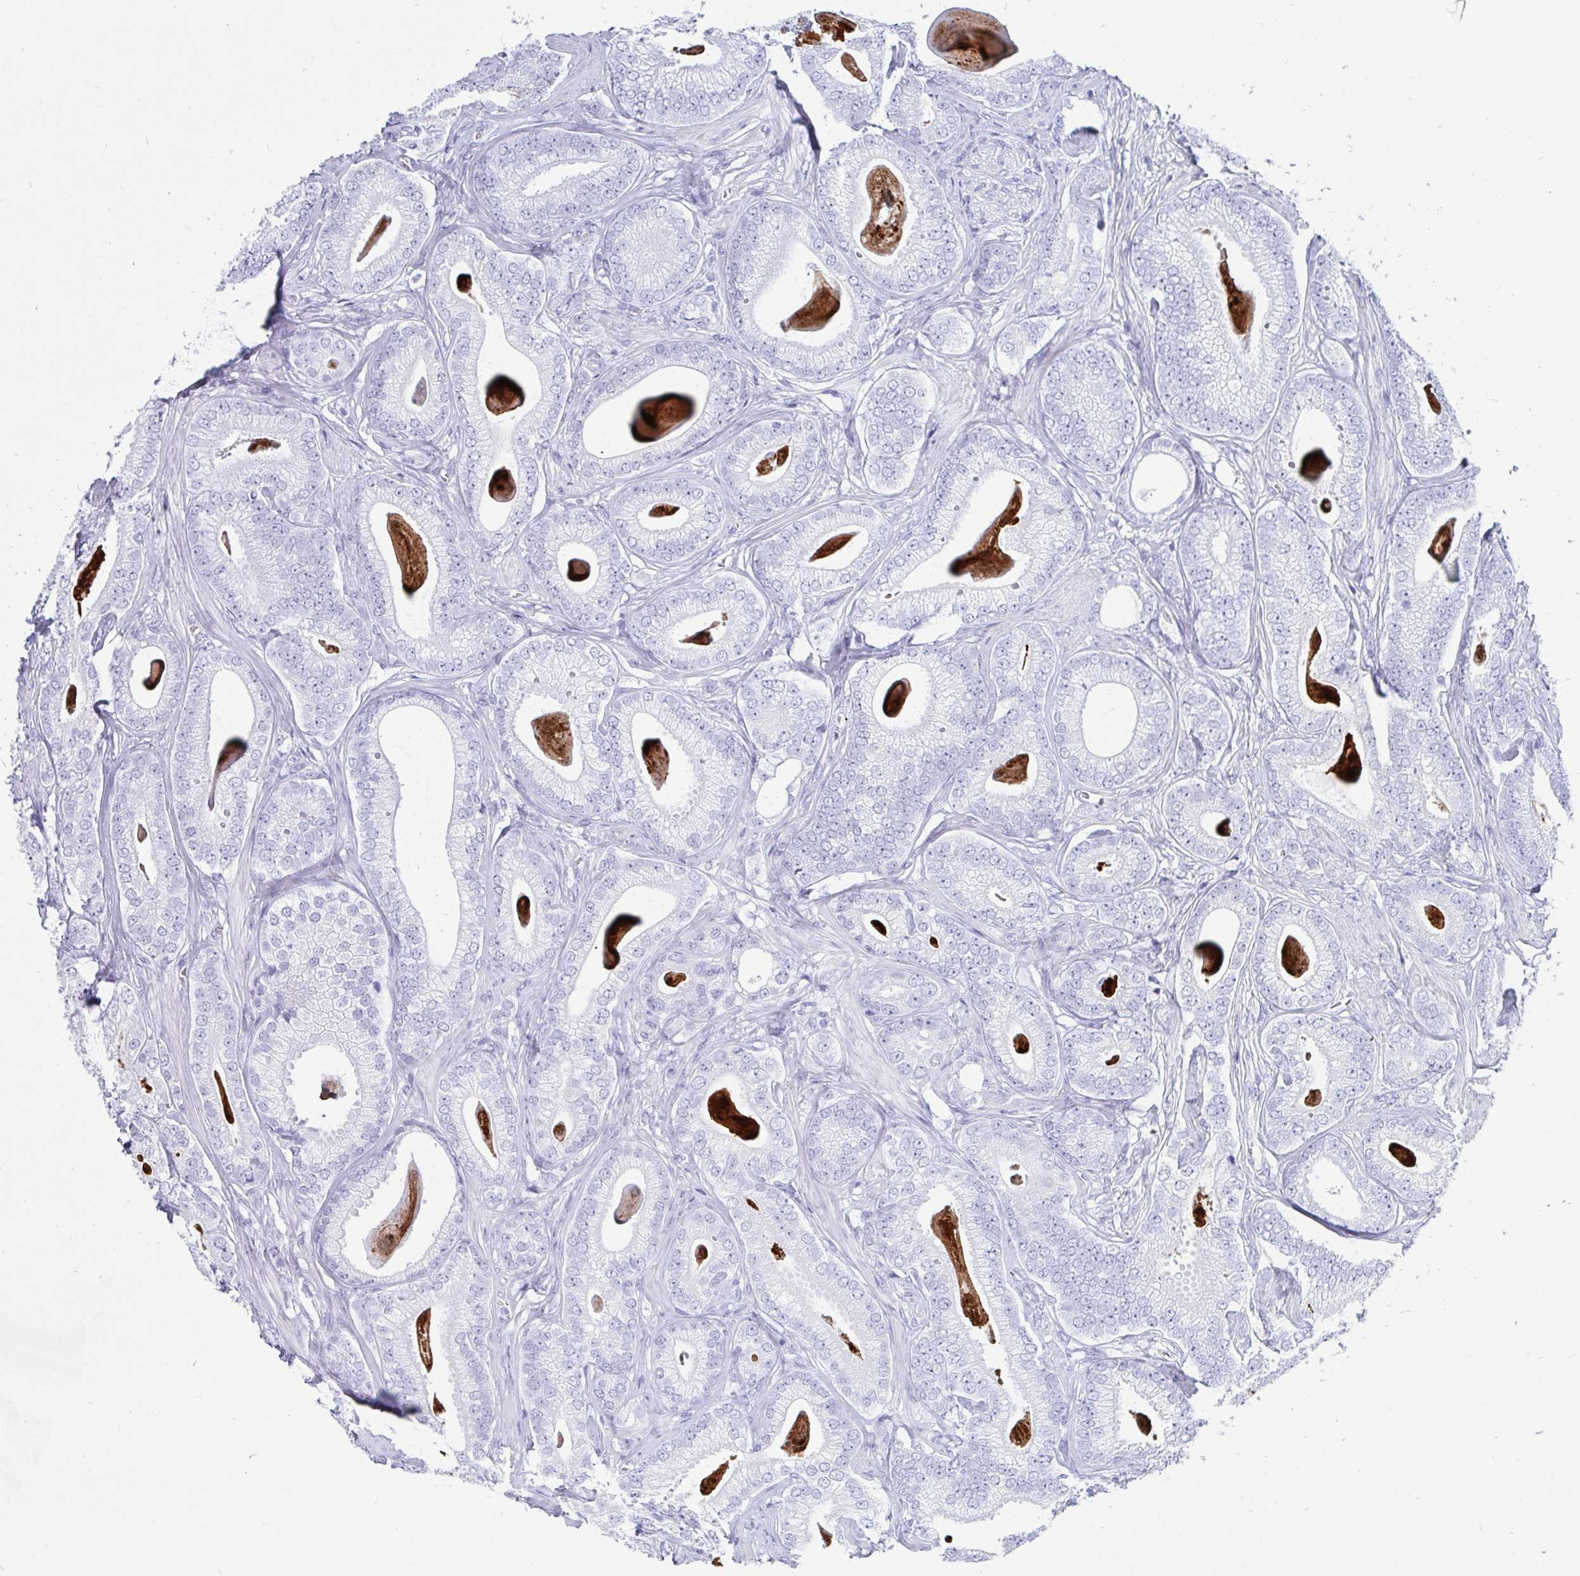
{"staining": {"intensity": "negative", "quantity": "none", "location": "none"}, "tissue": "prostate cancer", "cell_type": "Tumor cells", "image_type": "cancer", "snomed": [{"axis": "morphology", "description": "Adenocarcinoma, Low grade"}, {"axis": "topography", "description": "Prostate"}], "caption": "Photomicrograph shows no protein expression in tumor cells of adenocarcinoma (low-grade) (prostate) tissue.", "gene": "GKN2", "patient": {"sex": "male", "age": 63}}